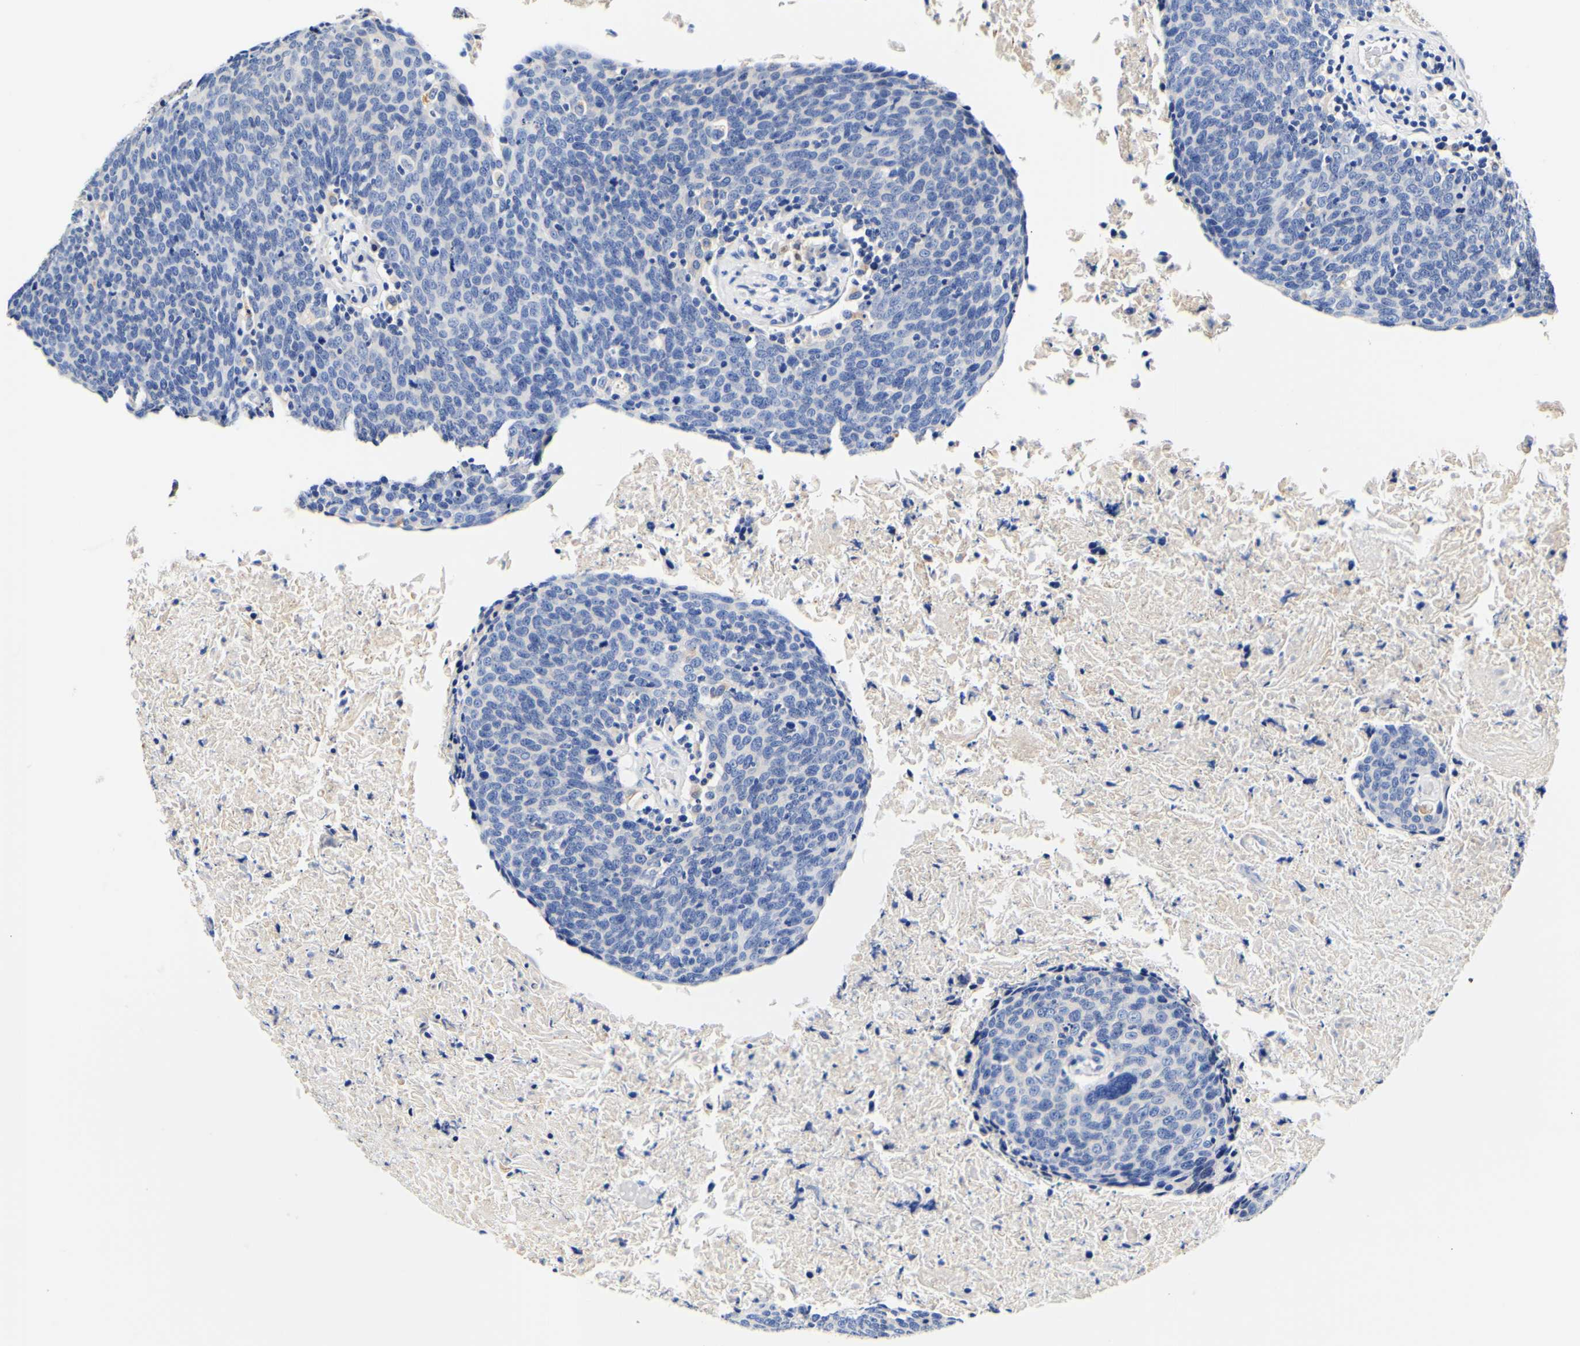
{"staining": {"intensity": "negative", "quantity": "none", "location": "none"}, "tissue": "head and neck cancer", "cell_type": "Tumor cells", "image_type": "cancer", "snomed": [{"axis": "morphology", "description": "Squamous cell carcinoma, NOS"}, {"axis": "morphology", "description": "Squamous cell carcinoma, metastatic, NOS"}, {"axis": "topography", "description": "Lymph node"}, {"axis": "topography", "description": "Head-Neck"}], "caption": "Immunohistochemistry image of human head and neck metastatic squamous cell carcinoma stained for a protein (brown), which displays no staining in tumor cells.", "gene": "CAMK4", "patient": {"sex": "male", "age": 62}}